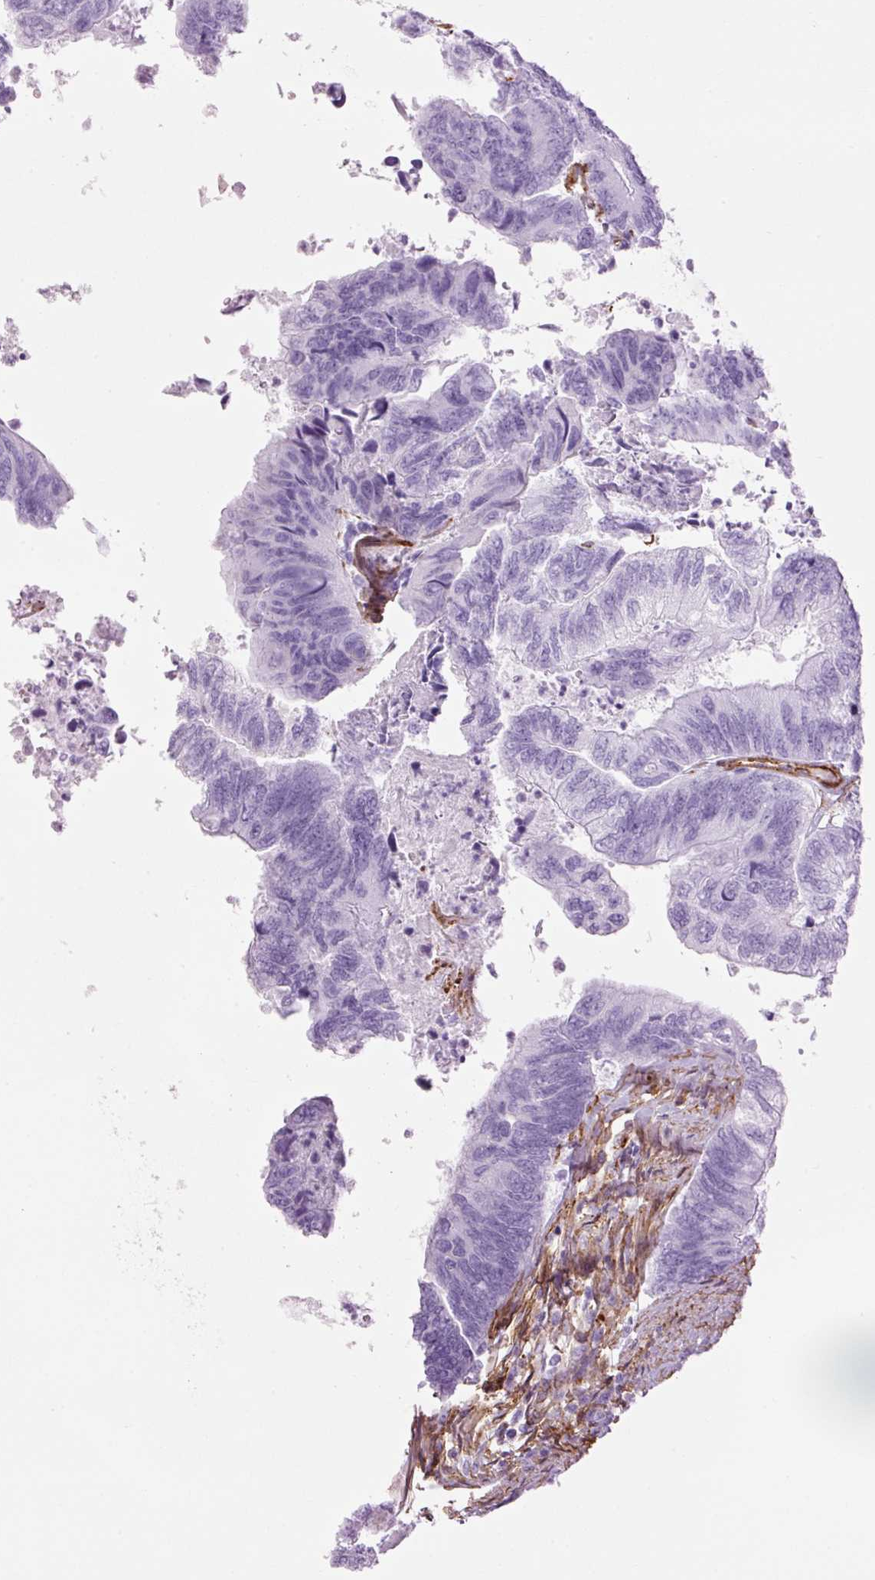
{"staining": {"intensity": "negative", "quantity": "none", "location": "none"}, "tissue": "colorectal cancer", "cell_type": "Tumor cells", "image_type": "cancer", "snomed": [{"axis": "morphology", "description": "Adenocarcinoma, NOS"}, {"axis": "topography", "description": "Colon"}], "caption": "Colorectal cancer stained for a protein using IHC reveals no staining tumor cells.", "gene": "CAV1", "patient": {"sex": "female", "age": 67}}